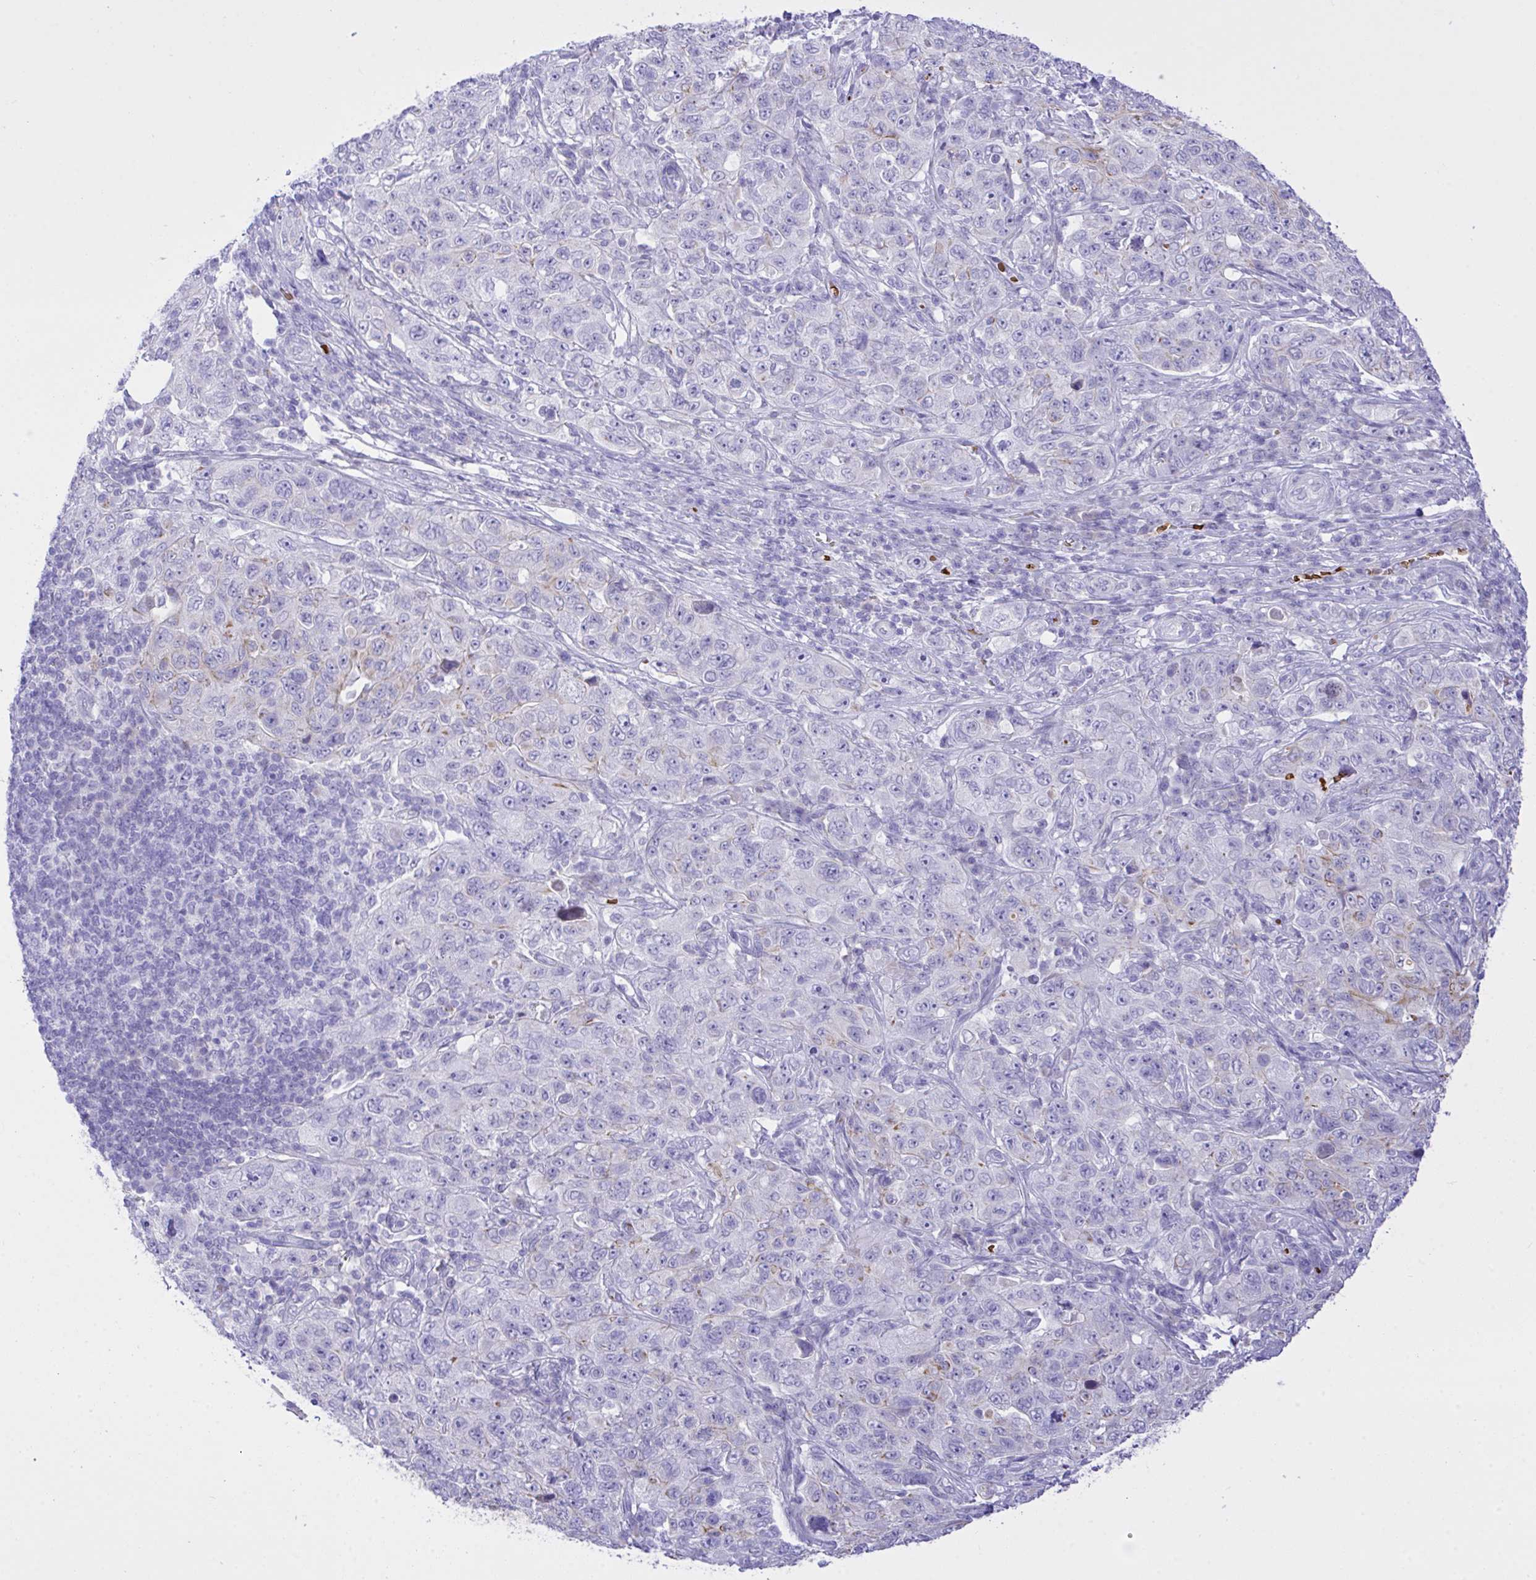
{"staining": {"intensity": "weak", "quantity": "<25%", "location": "cytoplasmic/membranous"}, "tissue": "pancreatic cancer", "cell_type": "Tumor cells", "image_type": "cancer", "snomed": [{"axis": "morphology", "description": "Adenocarcinoma, NOS"}, {"axis": "topography", "description": "Pancreas"}], "caption": "This image is of adenocarcinoma (pancreatic) stained with IHC to label a protein in brown with the nuclei are counter-stained blue. There is no staining in tumor cells.", "gene": "ZNF221", "patient": {"sex": "male", "age": 68}}